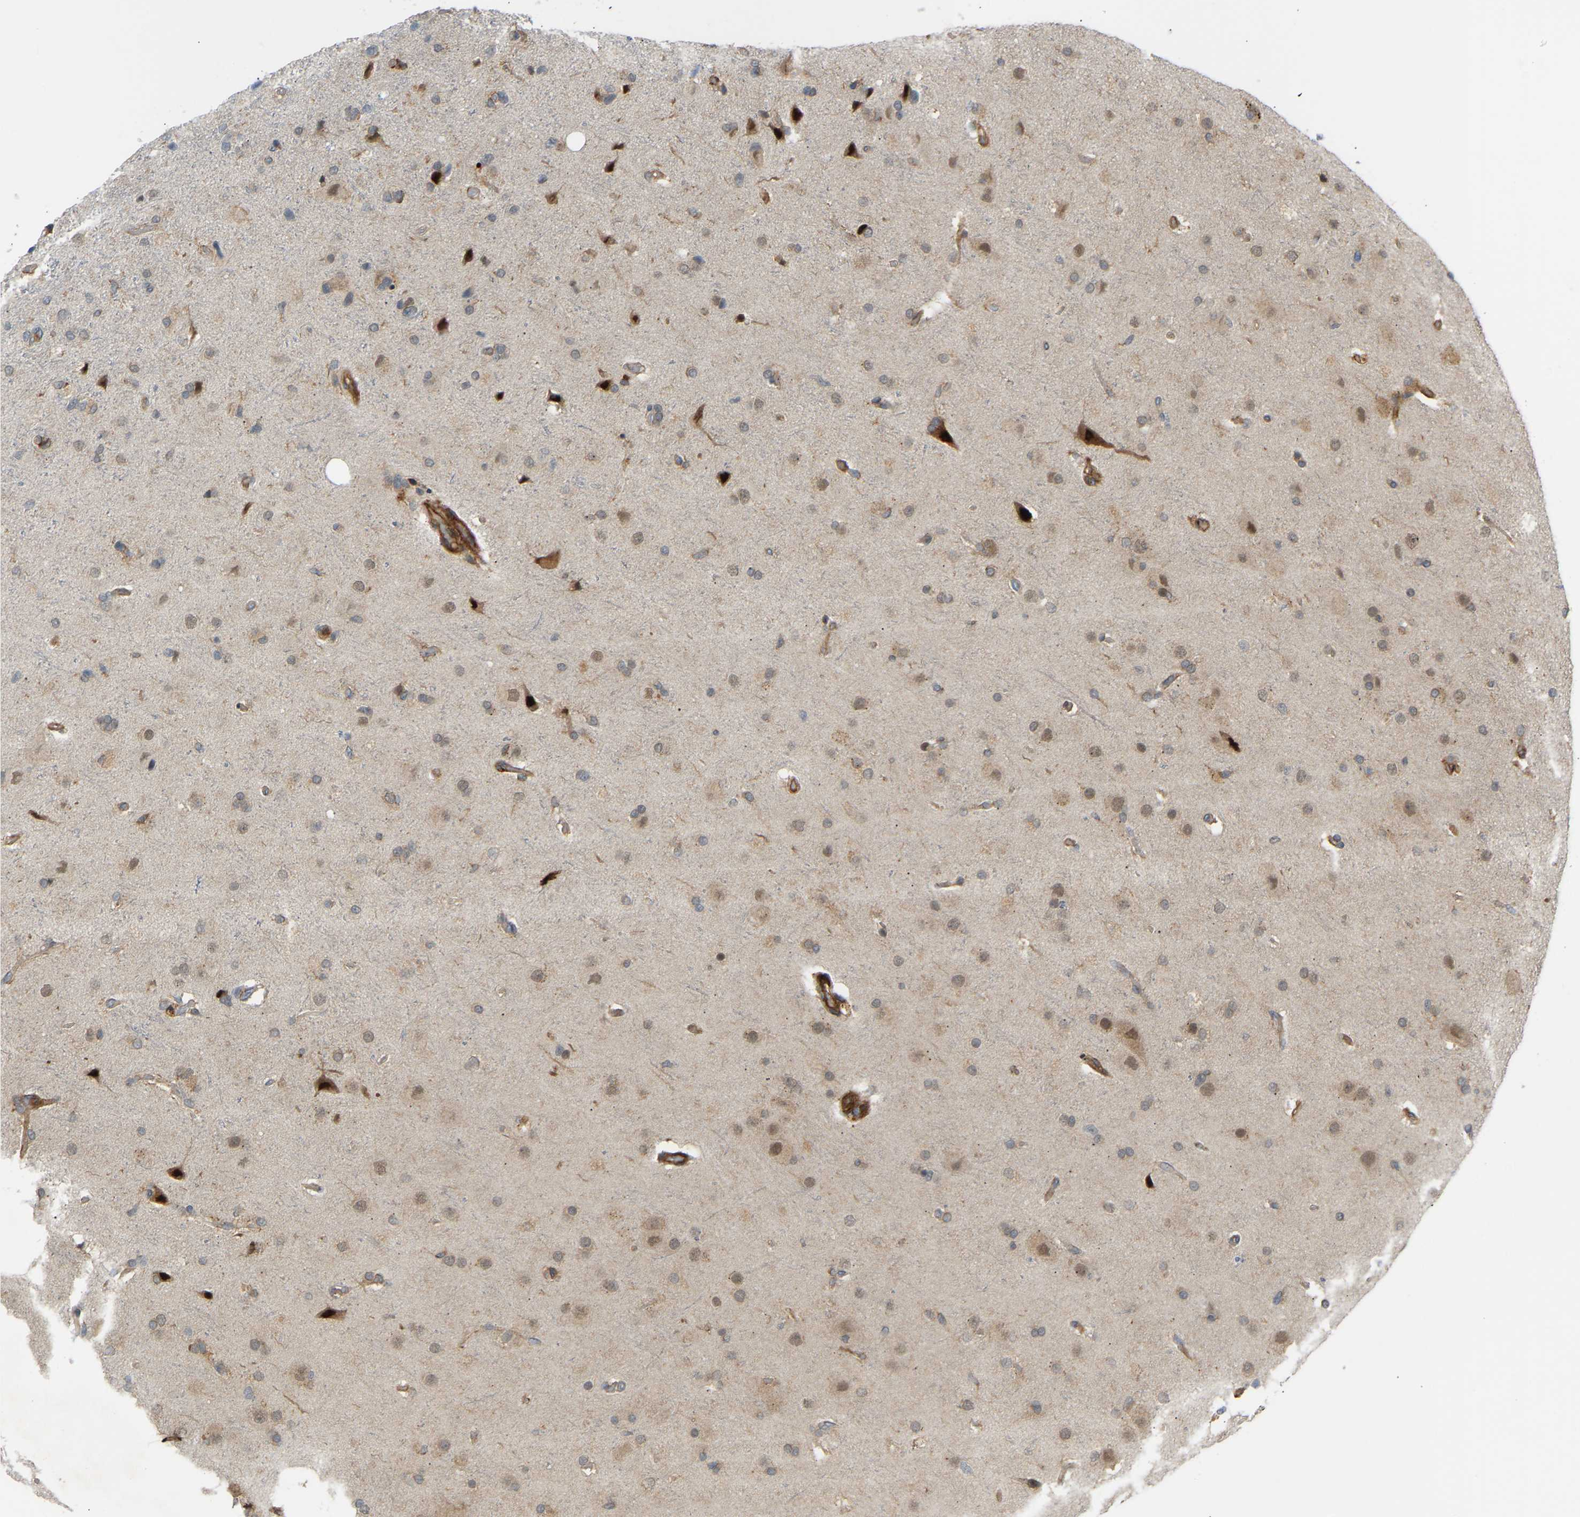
{"staining": {"intensity": "weak", "quantity": "25%-75%", "location": "cytoplasmic/membranous,nuclear"}, "tissue": "glioma", "cell_type": "Tumor cells", "image_type": "cancer", "snomed": [{"axis": "morphology", "description": "Glioma, malignant, High grade"}, {"axis": "topography", "description": "Brain"}], "caption": "Protein expression by immunohistochemistry displays weak cytoplasmic/membranous and nuclear positivity in approximately 25%-75% of tumor cells in malignant high-grade glioma.", "gene": "PLCG2", "patient": {"sex": "female", "age": 58}}